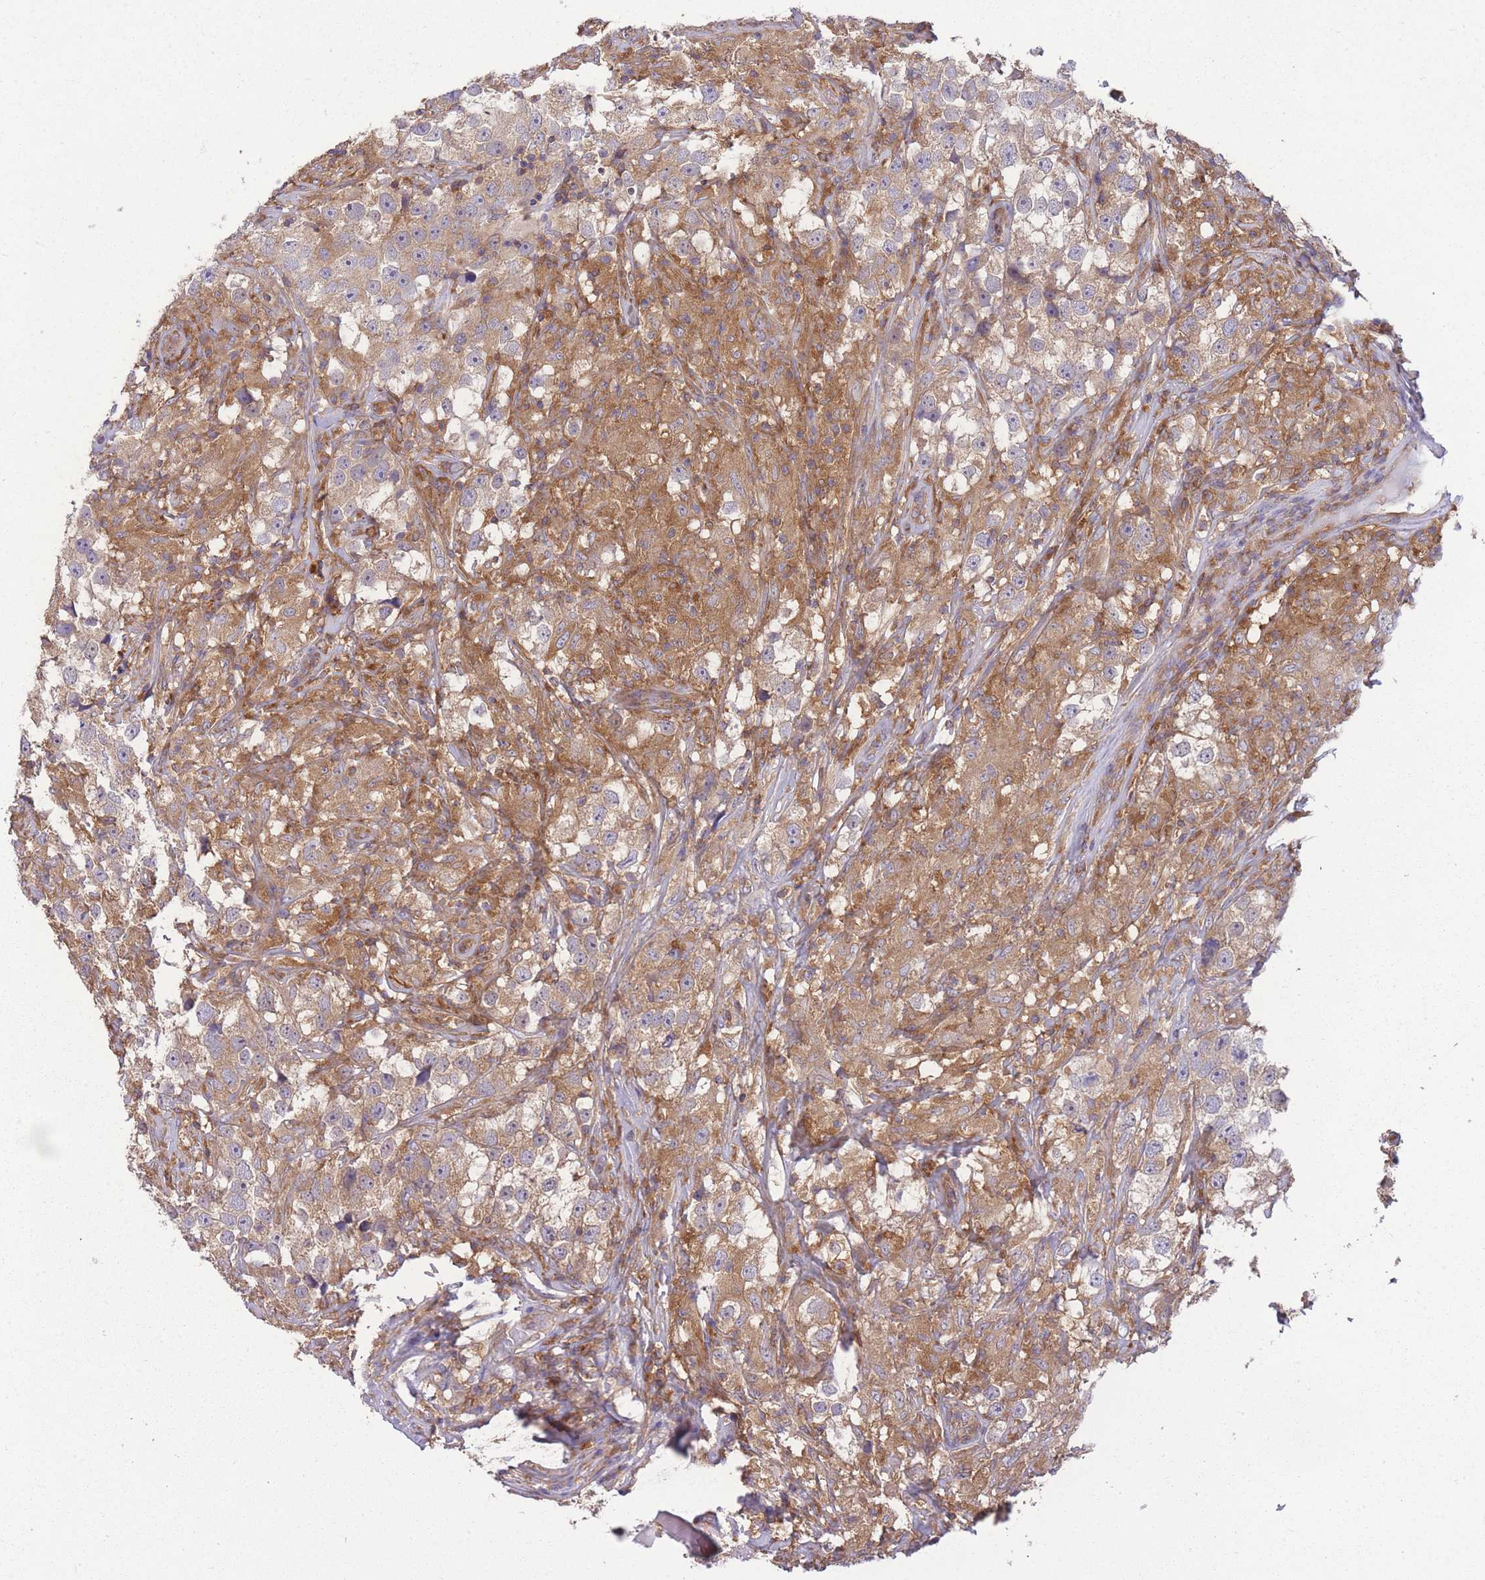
{"staining": {"intensity": "moderate", "quantity": ">75%", "location": "cytoplasmic/membranous"}, "tissue": "testis cancer", "cell_type": "Tumor cells", "image_type": "cancer", "snomed": [{"axis": "morphology", "description": "Seminoma, NOS"}, {"axis": "topography", "description": "Testis"}], "caption": "Immunohistochemistry (IHC) of testis cancer demonstrates medium levels of moderate cytoplasmic/membranous expression in about >75% of tumor cells.", "gene": "PRKAR1A", "patient": {"sex": "male", "age": 46}}